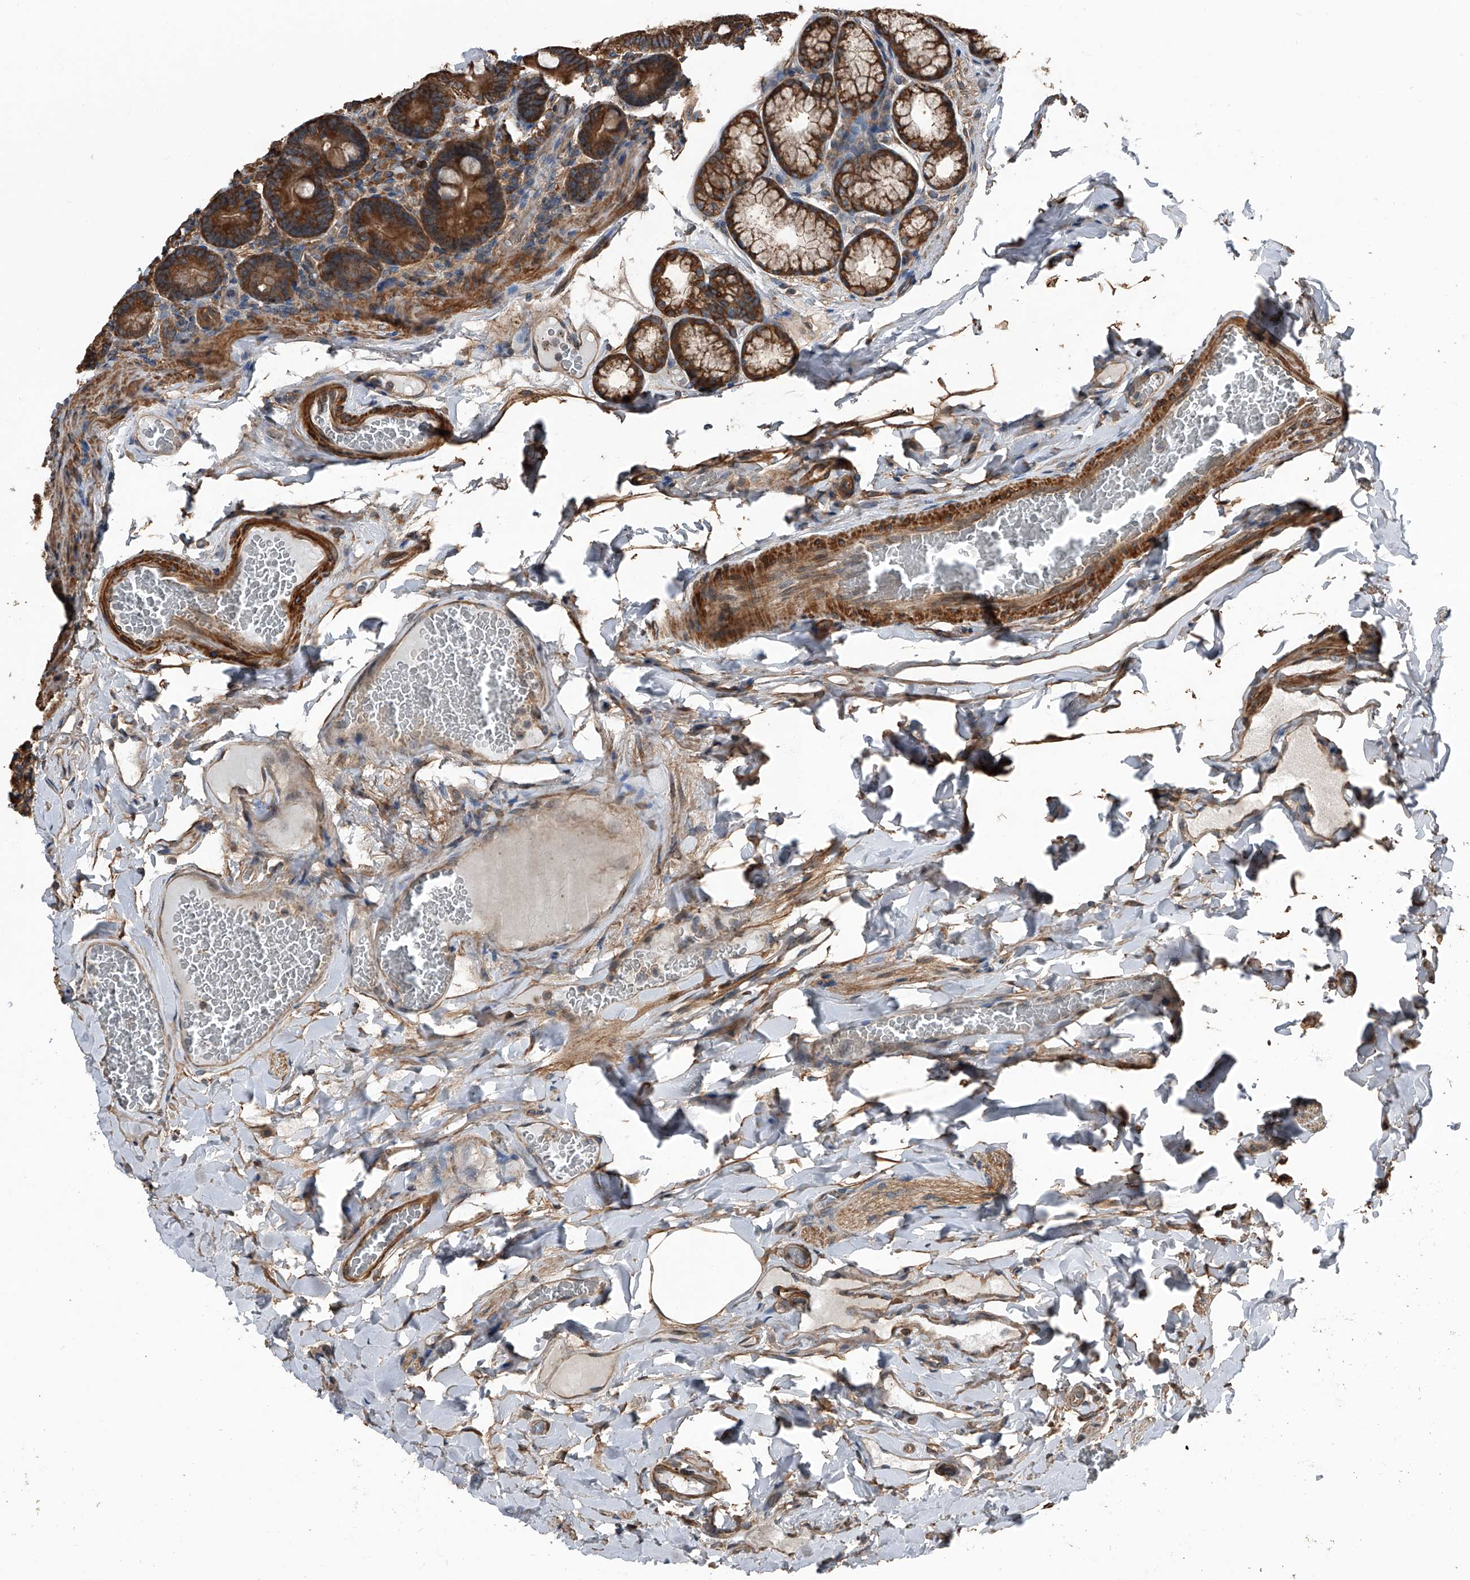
{"staining": {"intensity": "strong", "quantity": ">75%", "location": "cytoplasmic/membranous"}, "tissue": "duodenum", "cell_type": "Glandular cells", "image_type": "normal", "snomed": [{"axis": "morphology", "description": "Normal tissue, NOS"}, {"axis": "topography", "description": "Duodenum"}], "caption": "Immunohistochemical staining of normal human duodenum exhibits high levels of strong cytoplasmic/membranous positivity in about >75% of glandular cells. Using DAB (brown) and hematoxylin (blue) stains, captured at high magnification using brightfield microscopy.", "gene": "KCNJ2", "patient": {"sex": "female", "age": 62}}